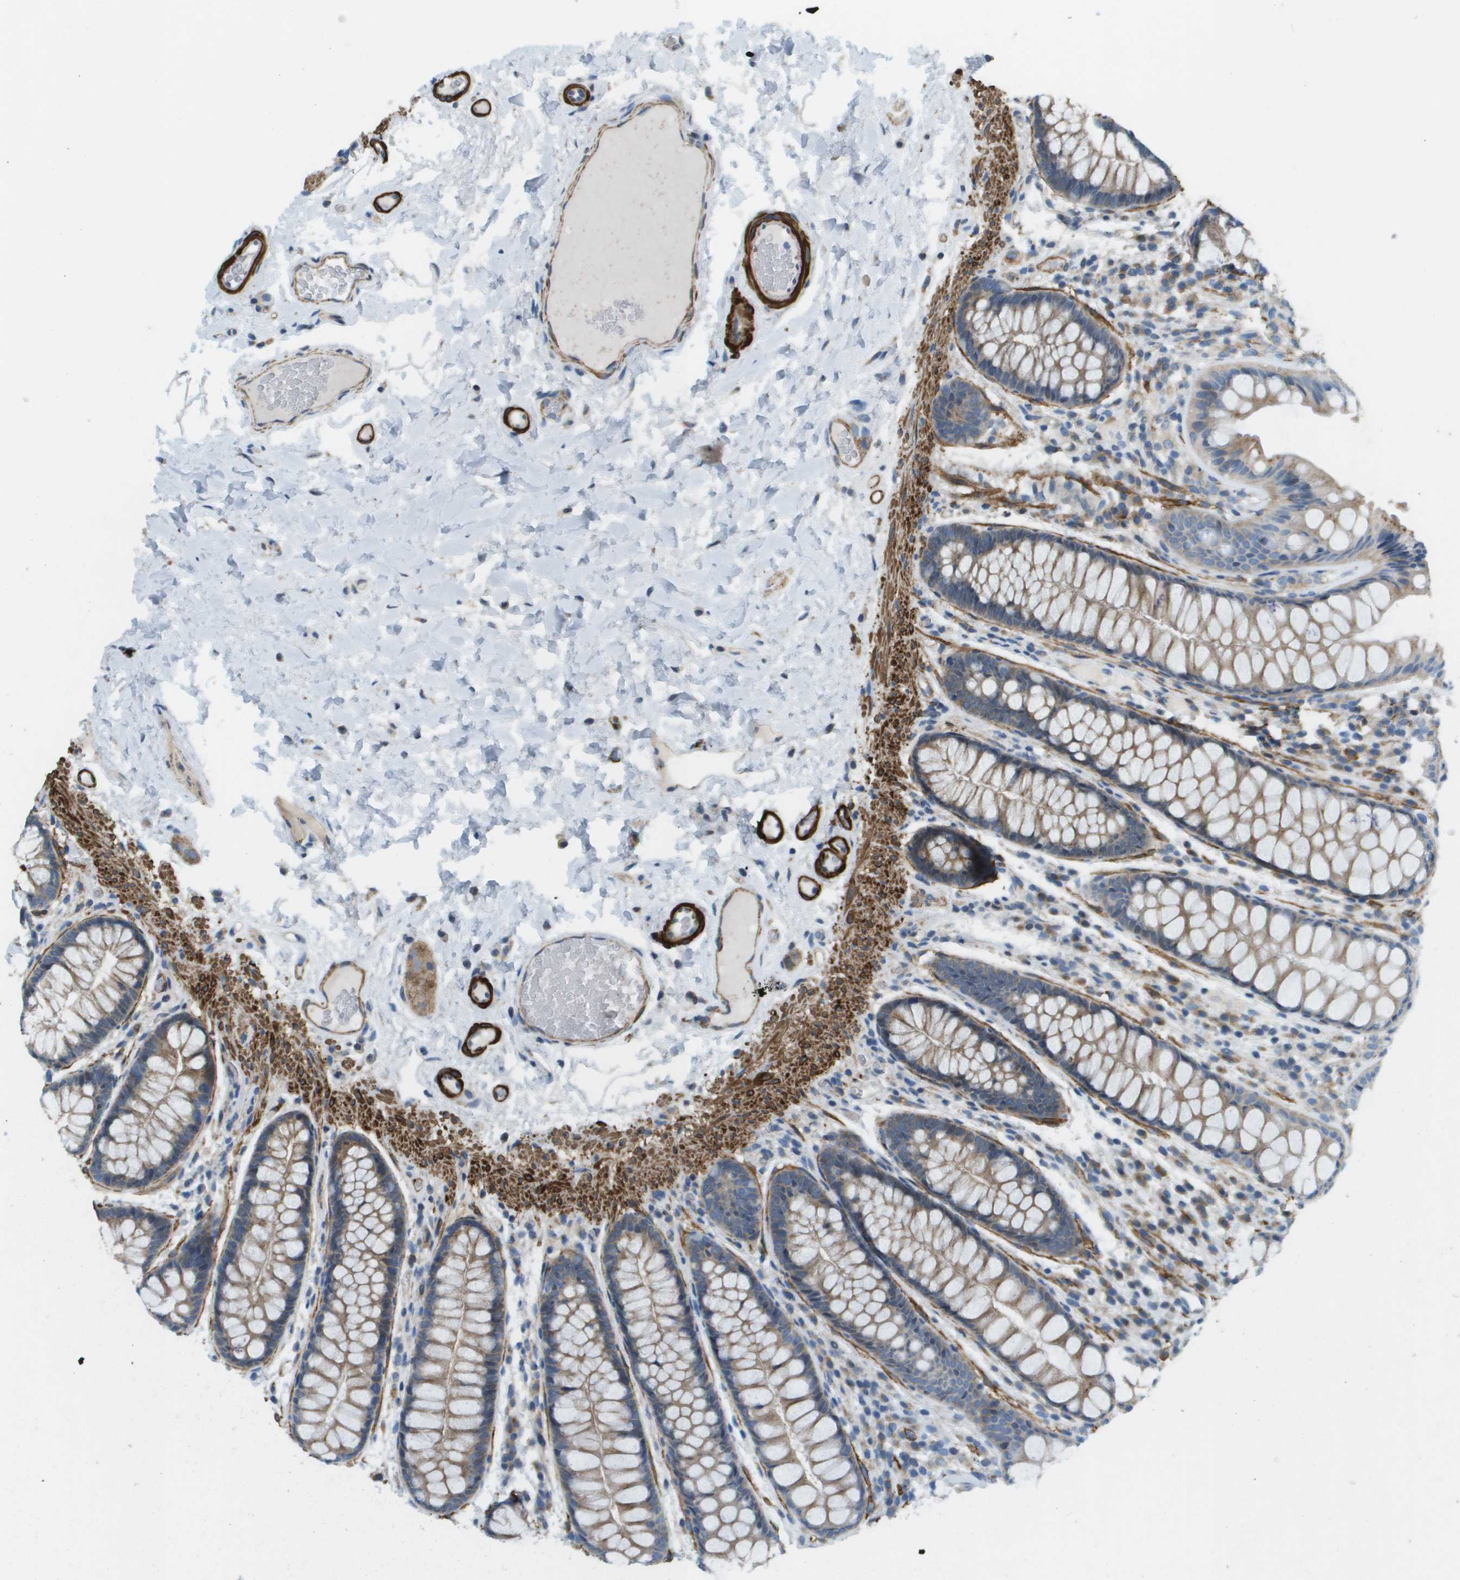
{"staining": {"intensity": "moderate", "quantity": ">75%", "location": "cytoplasmic/membranous"}, "tissue": "colon", "cell_type": "Endothelial cells", "image_type": "normal", "snomed": [{"axis": "morphology", "description": "Normal tissue, NOS"}, {"axis": "topography", "description": "Colon"}], "caption": "A high-resolution image shows immunohistochemistry (IHC) staining of normal colon, which reveals moderate cytoplasmic/membranous staining in approximately >75% of endothelial cells. (brown staining indicates protein expression, while blue staining denotes nuclei).", "gene": "MYH11", "patient": {"sex": "female", "age": 56}}